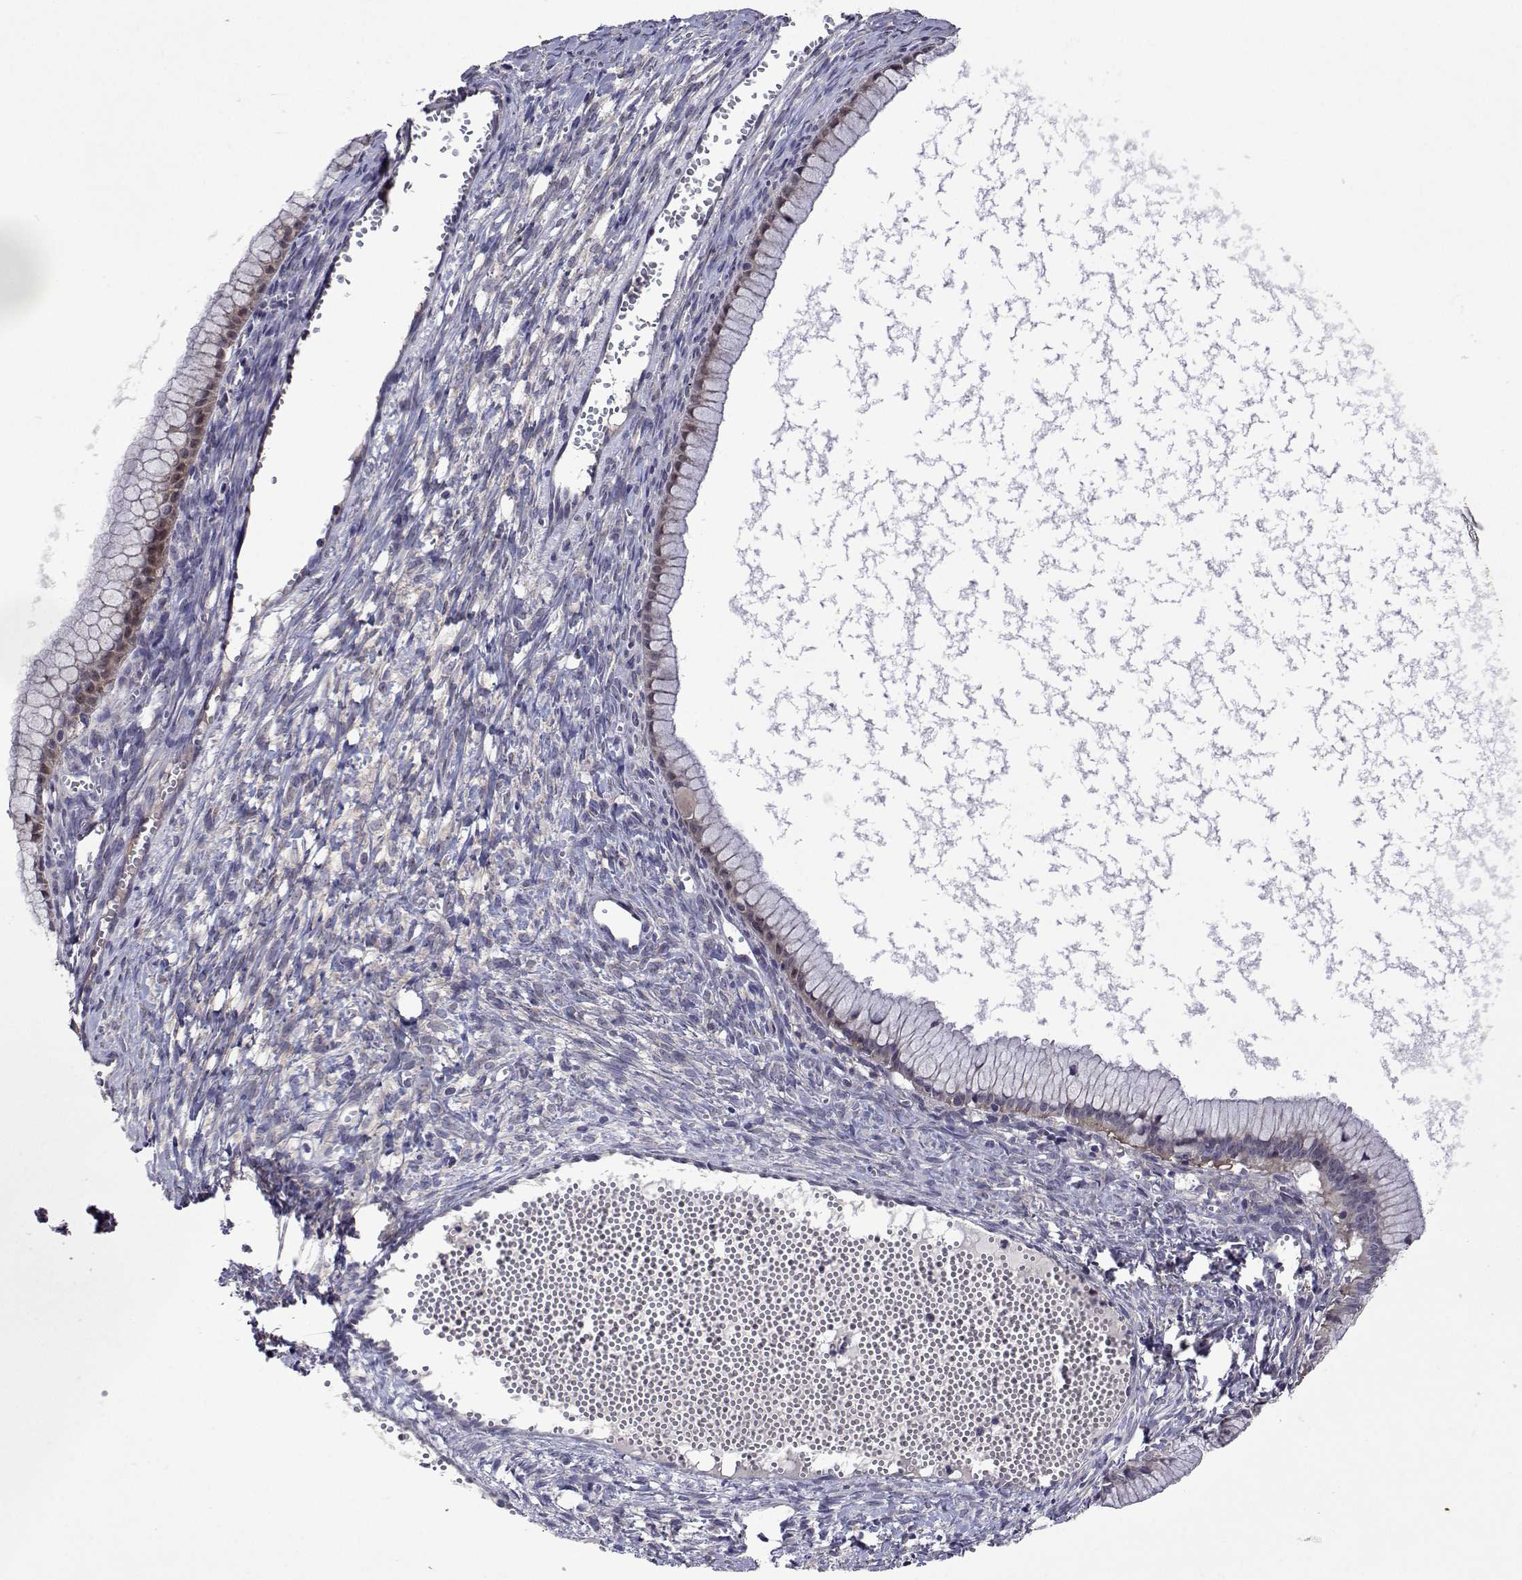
{"staining": {"intensity": "weak", "quantity": "25%-75%", "location": "cytoplasmic/membranous"}, "tissue": "ovarian cancer", "cell_type": "Tumor cells", "image_type": "cancer", "snomed": [{"axis": "morphology", "description": "Cystadenocarcinoma, mucinous, NOS"}, {"axis": "topography", "description": "Ovary"}], "caption": "This histopathology image displays IHC staining of mucinous cystadenocarcinoma (ovarian), with low weak cytoplasmic/membranous expression in approximately 25%-75% of tumor cells.", "gene": "TARBP2", "patient": {"sex": "female", "age": 41}}